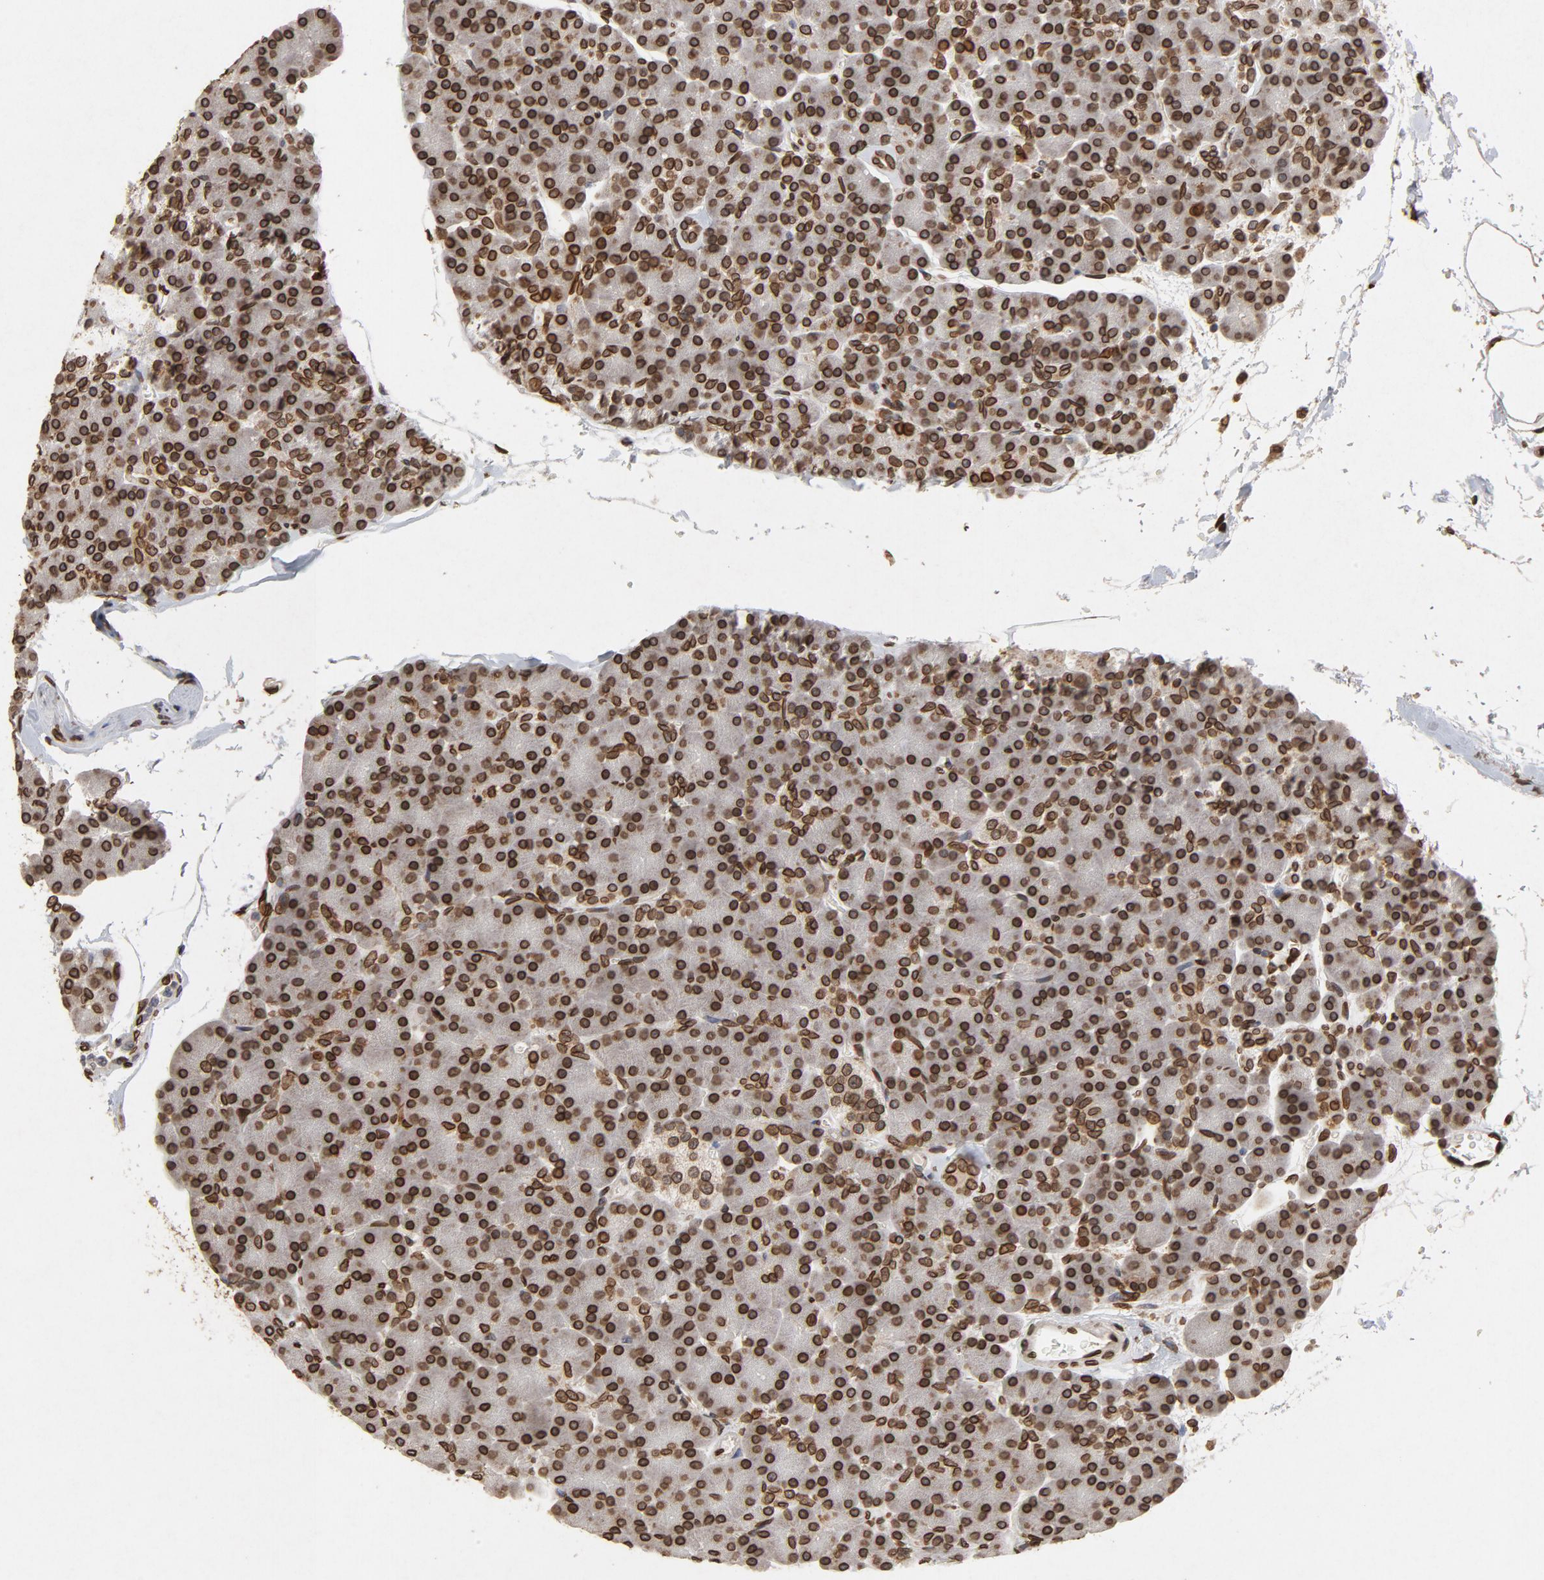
{"staining": {"intensity": "strong", "quantity": ">75%", "location": "cytoplasmic/membranous,nuclear"}, "tissue": "pancreas", "cell_type": "Exocrine glandular cells", "image_type": "normal", "snomed": [{"axis": "morphology", "description": "Normal tissue, NOS"}, {"axis": "topography", "description": "Pancreas"}], "caption": "Exocrine glandular cells reveal high levels of strong cytoplasmic/membranous,nuclear positivity in about >75% of cells in benign human pancreas.", "gene": "LMNA", "patient": {"sex": "female", "age": 43}}